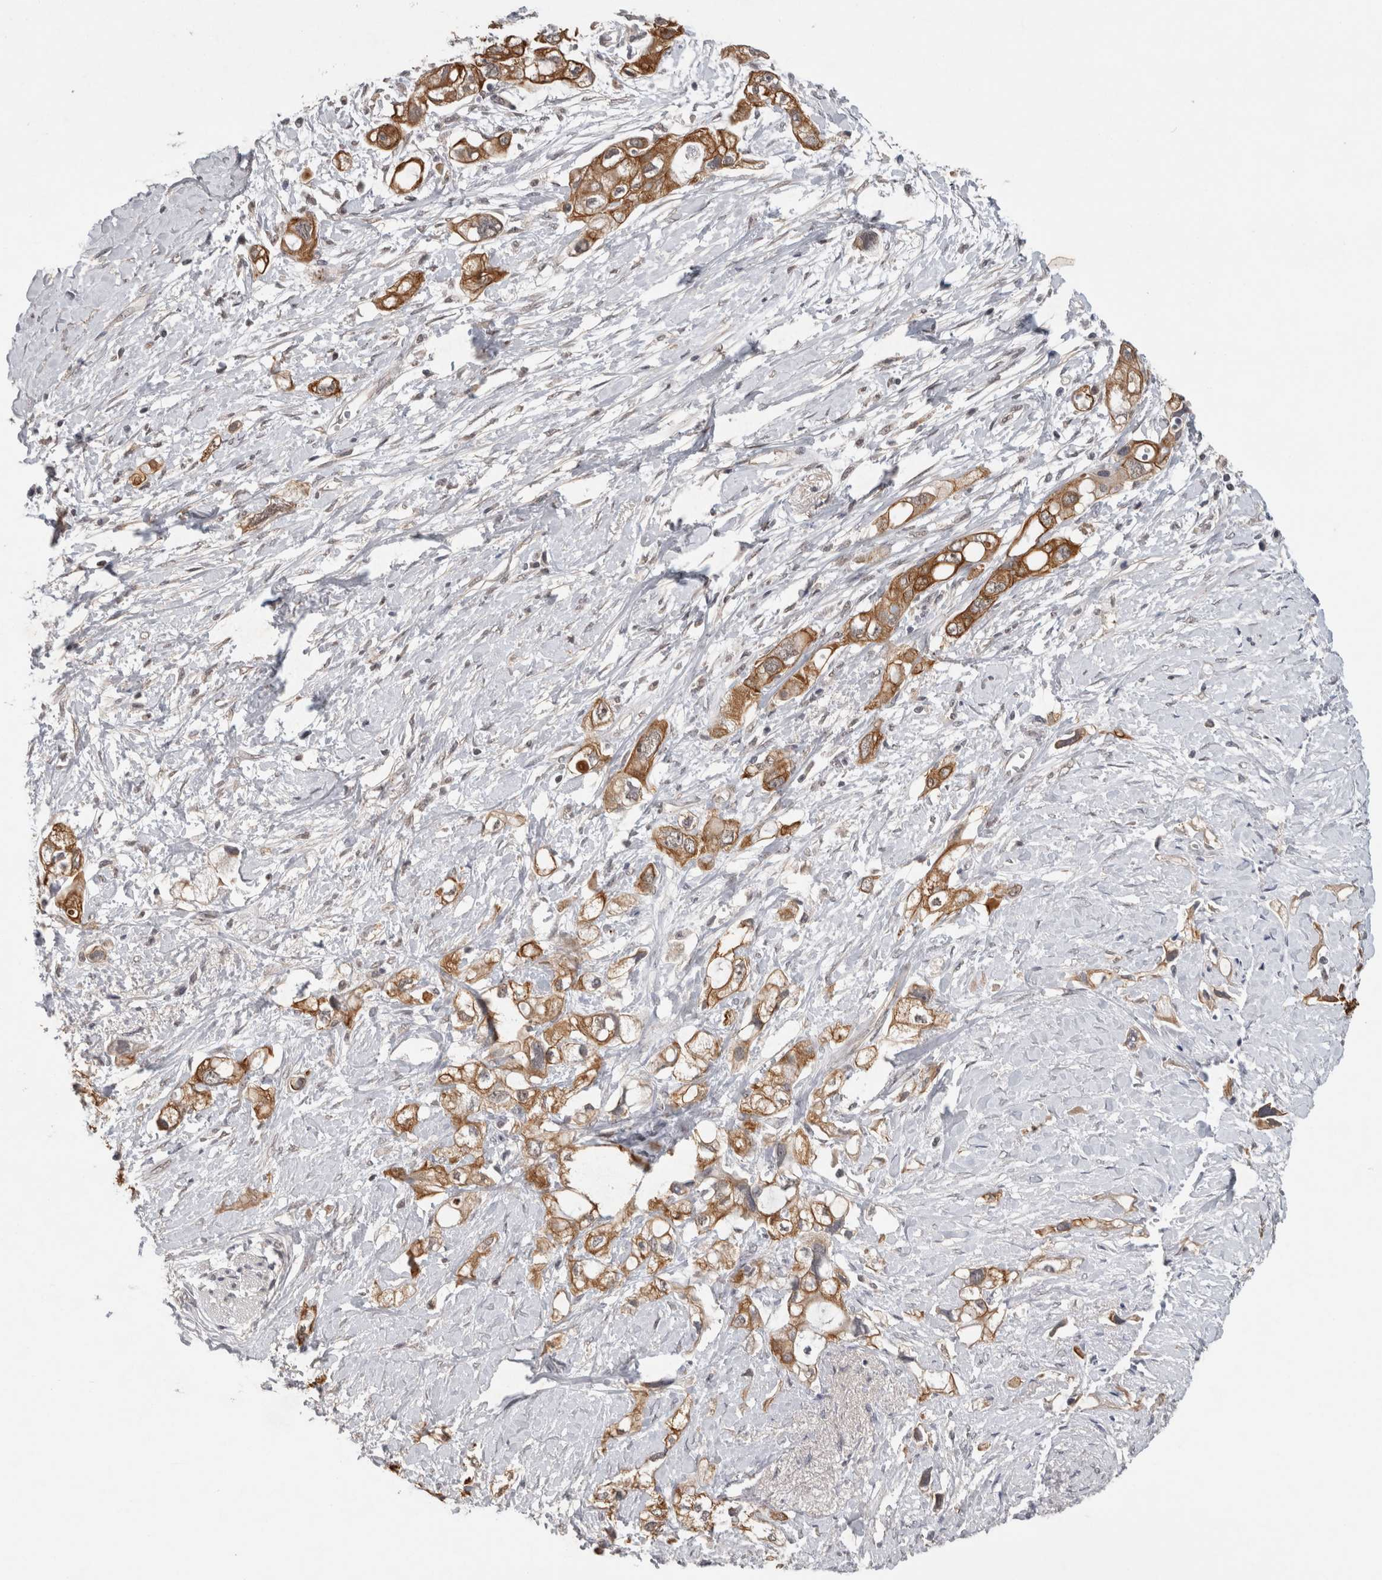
{"staining": {"intensity": "moderate", "quantity": ">75%", "location": "cytoplasmic/membranous"}, "tissue": "pancreatic cancer", "cell_type": "Tumor cells", "image_type": "cancer", "snomed": [{"axis": "morphology", "description": "Adenocarcinoma, NOS"}, {"axis": "topography", "description": "Pancreas"}], "caption": "Protein staining by immunohistochemistry (IHC) shows moderate cytoplasmic/membranous staining in about >75% of tumor cells in pancreatic cancer.", "gene": "RHPN1", "patient": {"sex": "female", "age": 56}}